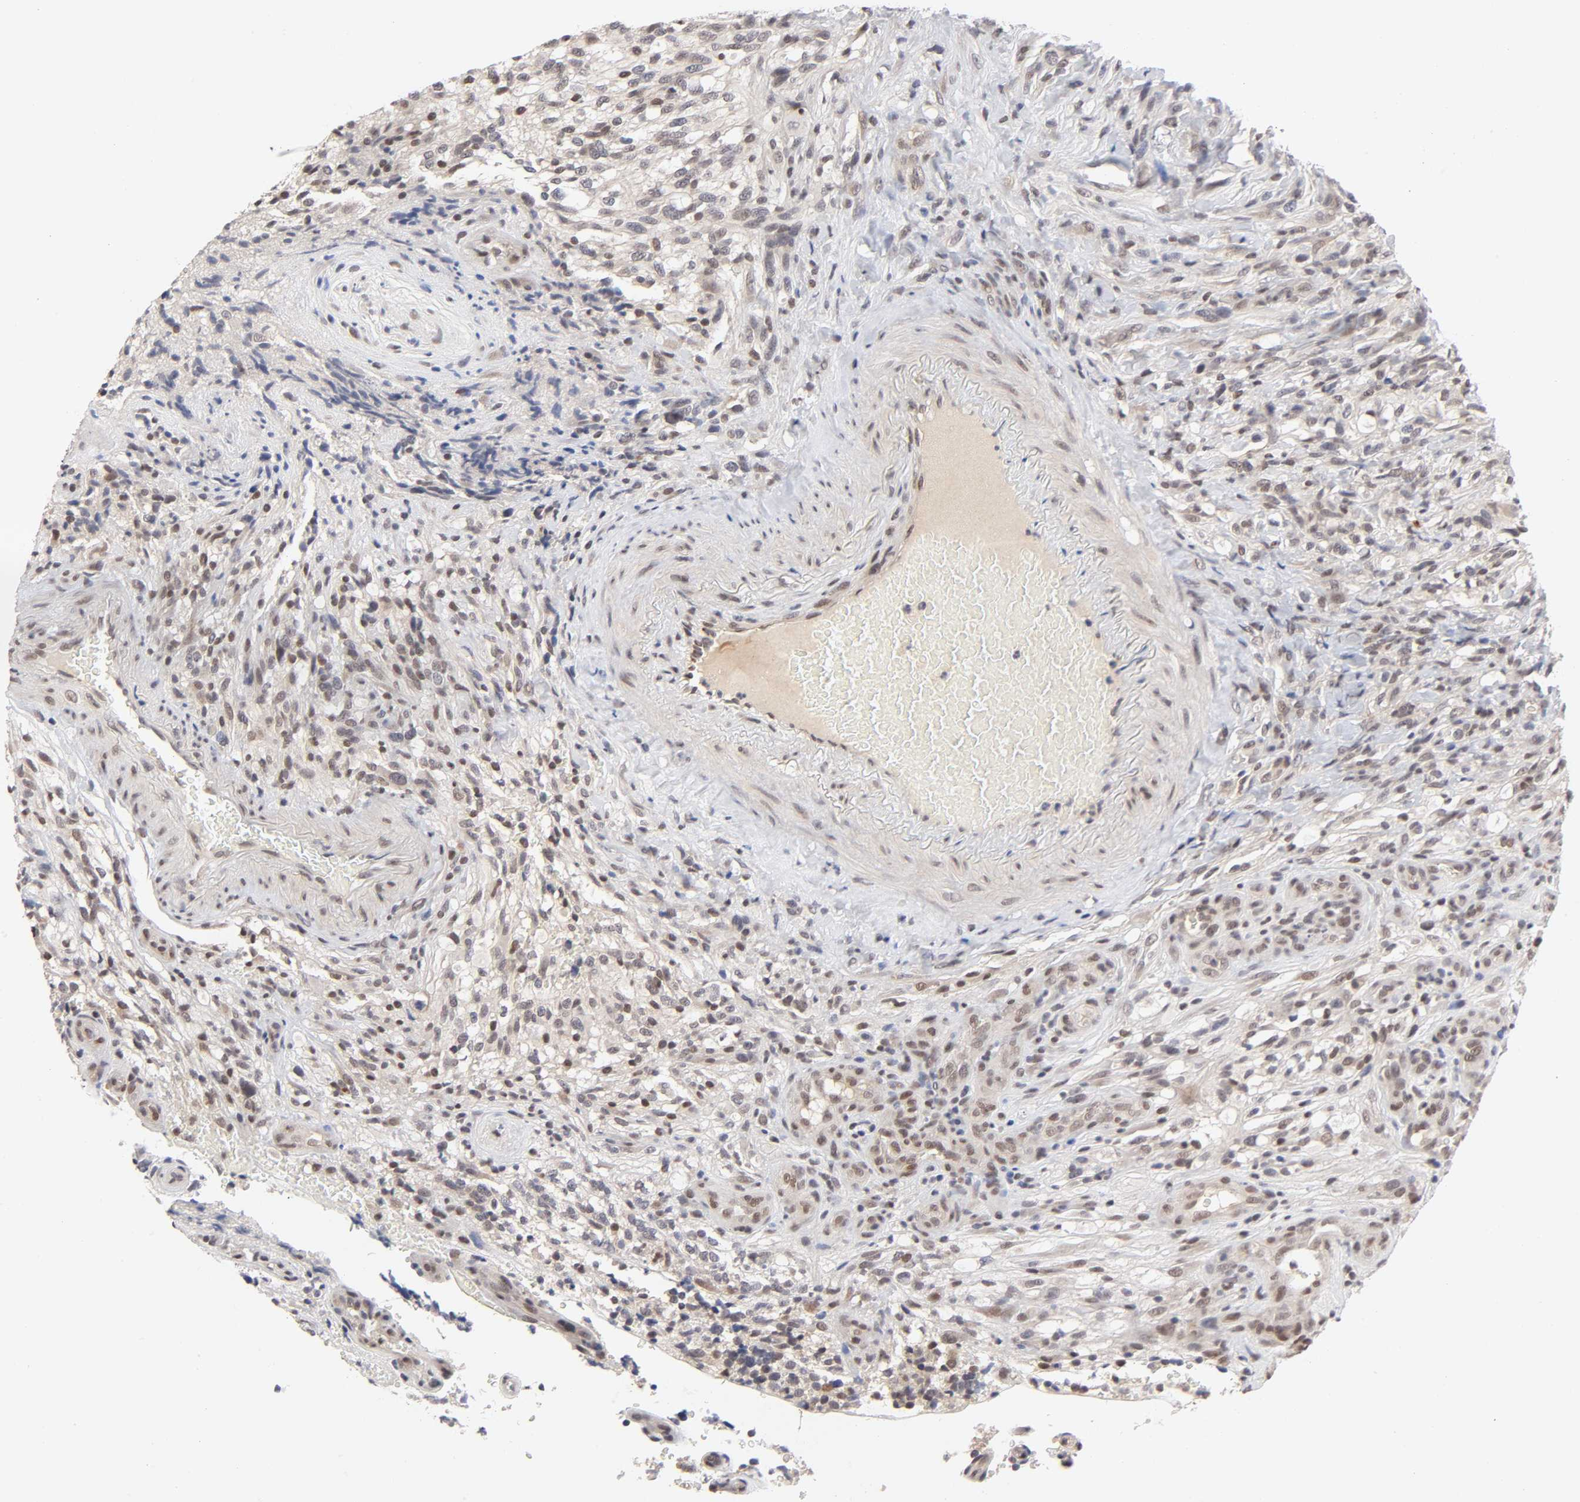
{"staining": {"intensity": "moderate", "quantity": "25%-75%", "location": "cytoplasmic/membranous,nuclear"}, "tissue": "glioma", "cell_type": "Tumor cells", "image_type": "cancer", "snomed": [{"axis": "morphology", "description": "Normal tissue, NOS"}, {"axis": "morphology", "description": "Glioma, malignant, High grade"}, {"axis": "topography", "description": "Cerebral cortex"}], "caption": "Malignant glioma (high-grade) was stained to show a protein in brown. There is medium levels of moderate cytoplasmic/membranous and nuclear staining in approximately 25%-75% of tumor cells.", "gene": "EP300", "patient": {"sex": "male", "age": 75}}